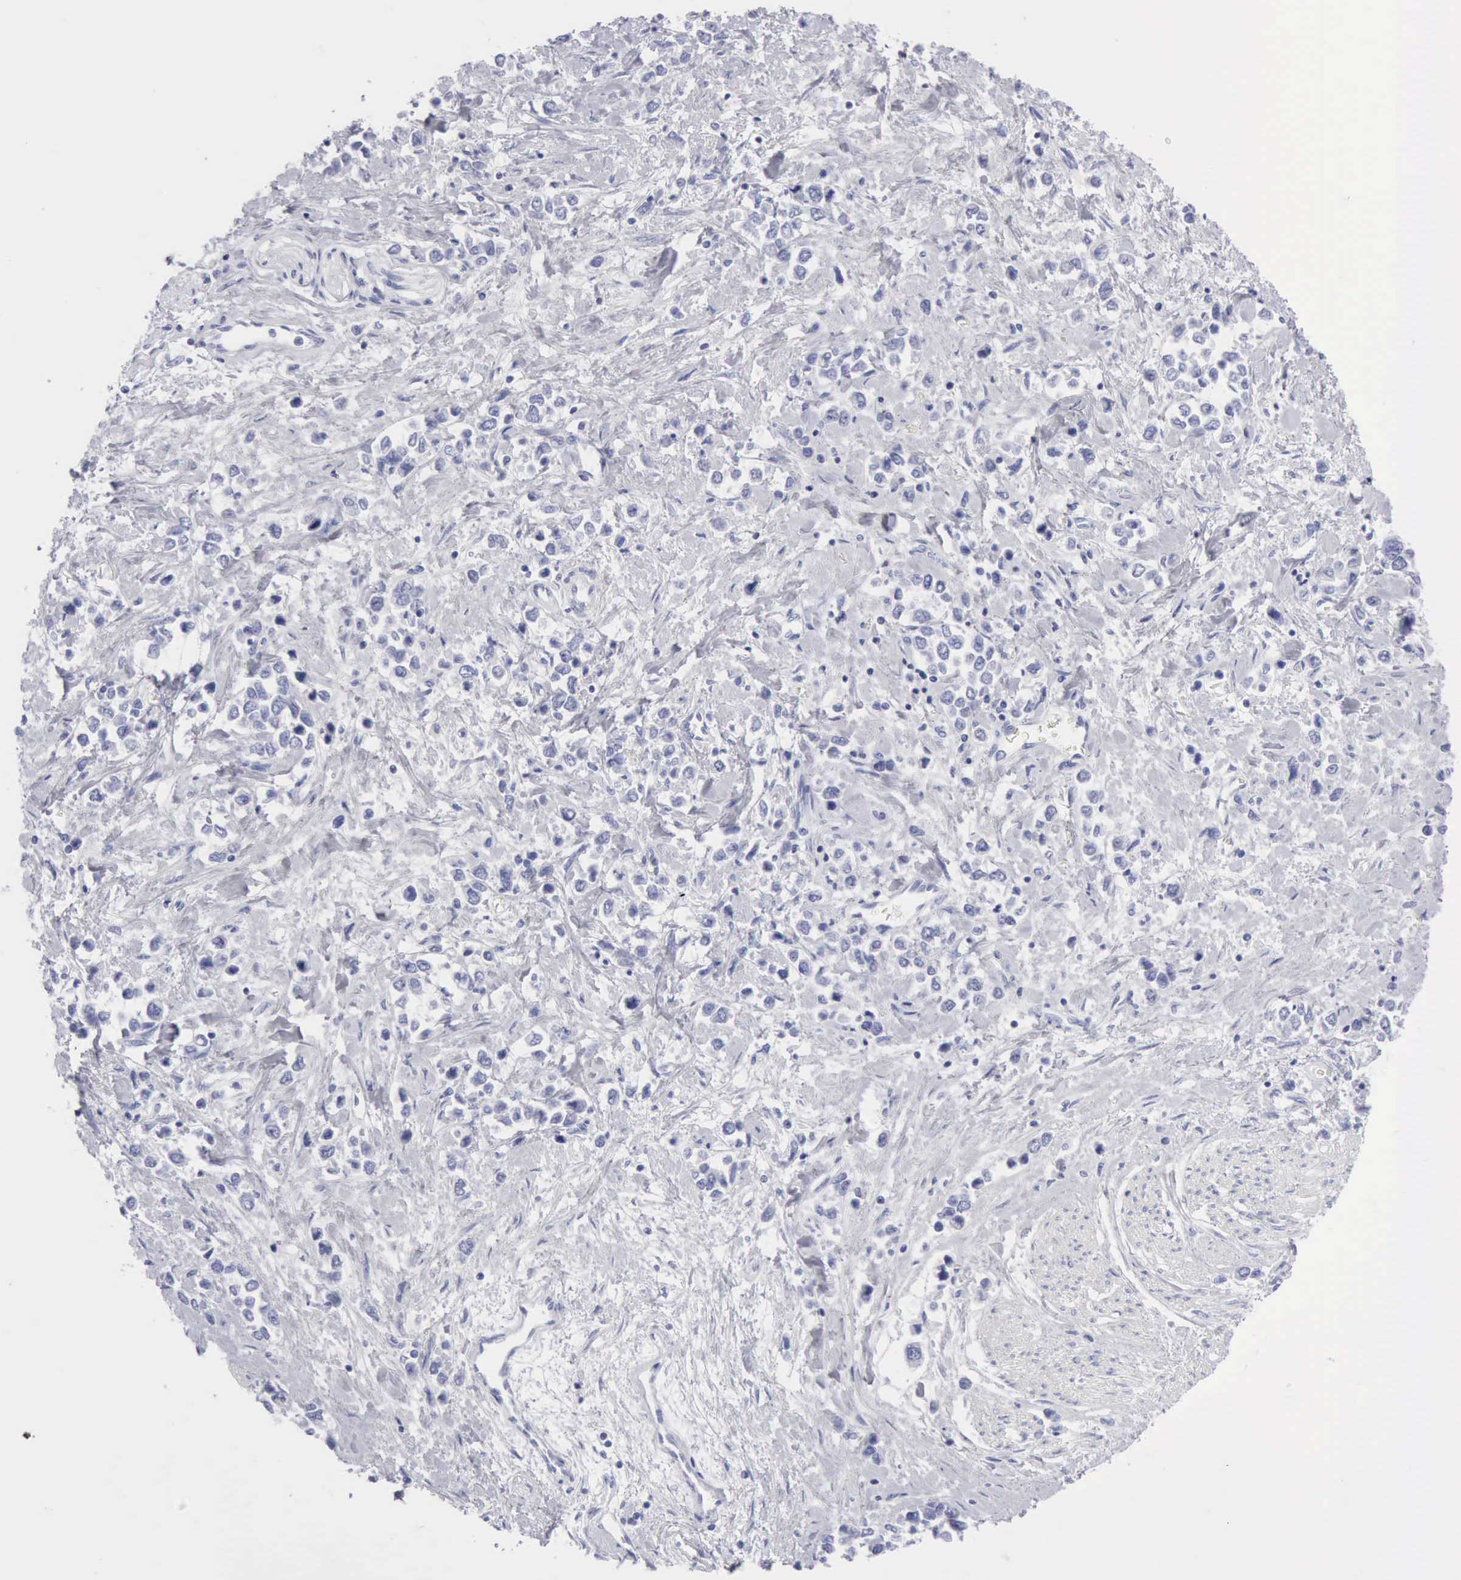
{"staining": {"intensity": "negative", "quantity": "none", "location": "none"}, "tissue": "stomach cancer", "cell_type": "Tumor cells", "image_type": "cancer", "snomed": [{"axis": "morphology", "description": "Adenocarcinoma, NOS"}, {"axis": "topography", "description": "Stomach, upper"}], "caption": "Immunohistochemistry (IHC) micrograph of human adenocarcinoma (stomach) stained for a protein (brown), which displays no staining in tumor cells.", "gene": "KRT5", "patient": {"sex": "male", "age": 76}}